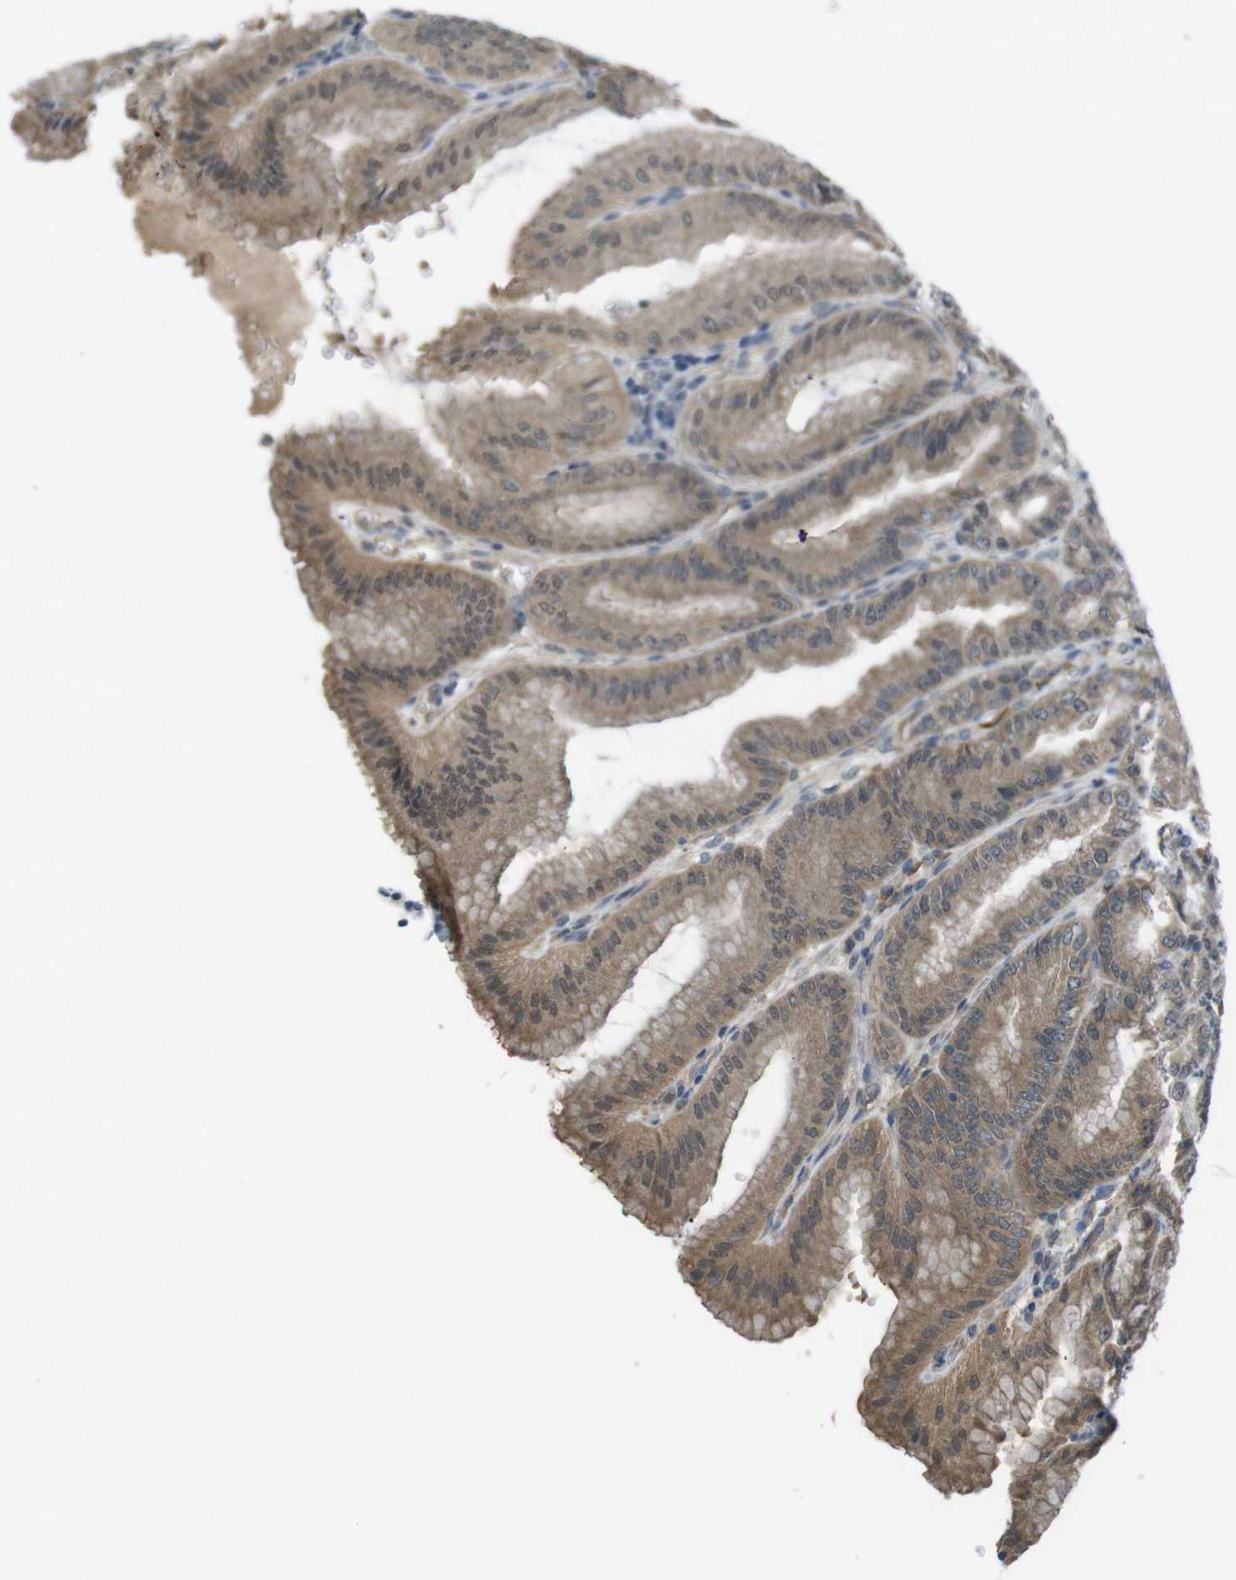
{"staining": {"intensity": "moderate", "quantity": ">75%", "location": "cytoplasmic/membranous"}, "tissue": "stomach", "cell_type": "Glandular cells", "image_type": "normal", "snomed": [{"axis": "morphology", "description": "Normal tissue, NOS"}, {"axis": "topography", "description": "Stomach, lower"}], "caption": "Glandular cells show medium levels of moderate cytoplasmic/membranous positivity in approximately >75% of cells in normal stomach.", "gene": "SUGT1", "patient": {"sex": "male", "age": 71}}